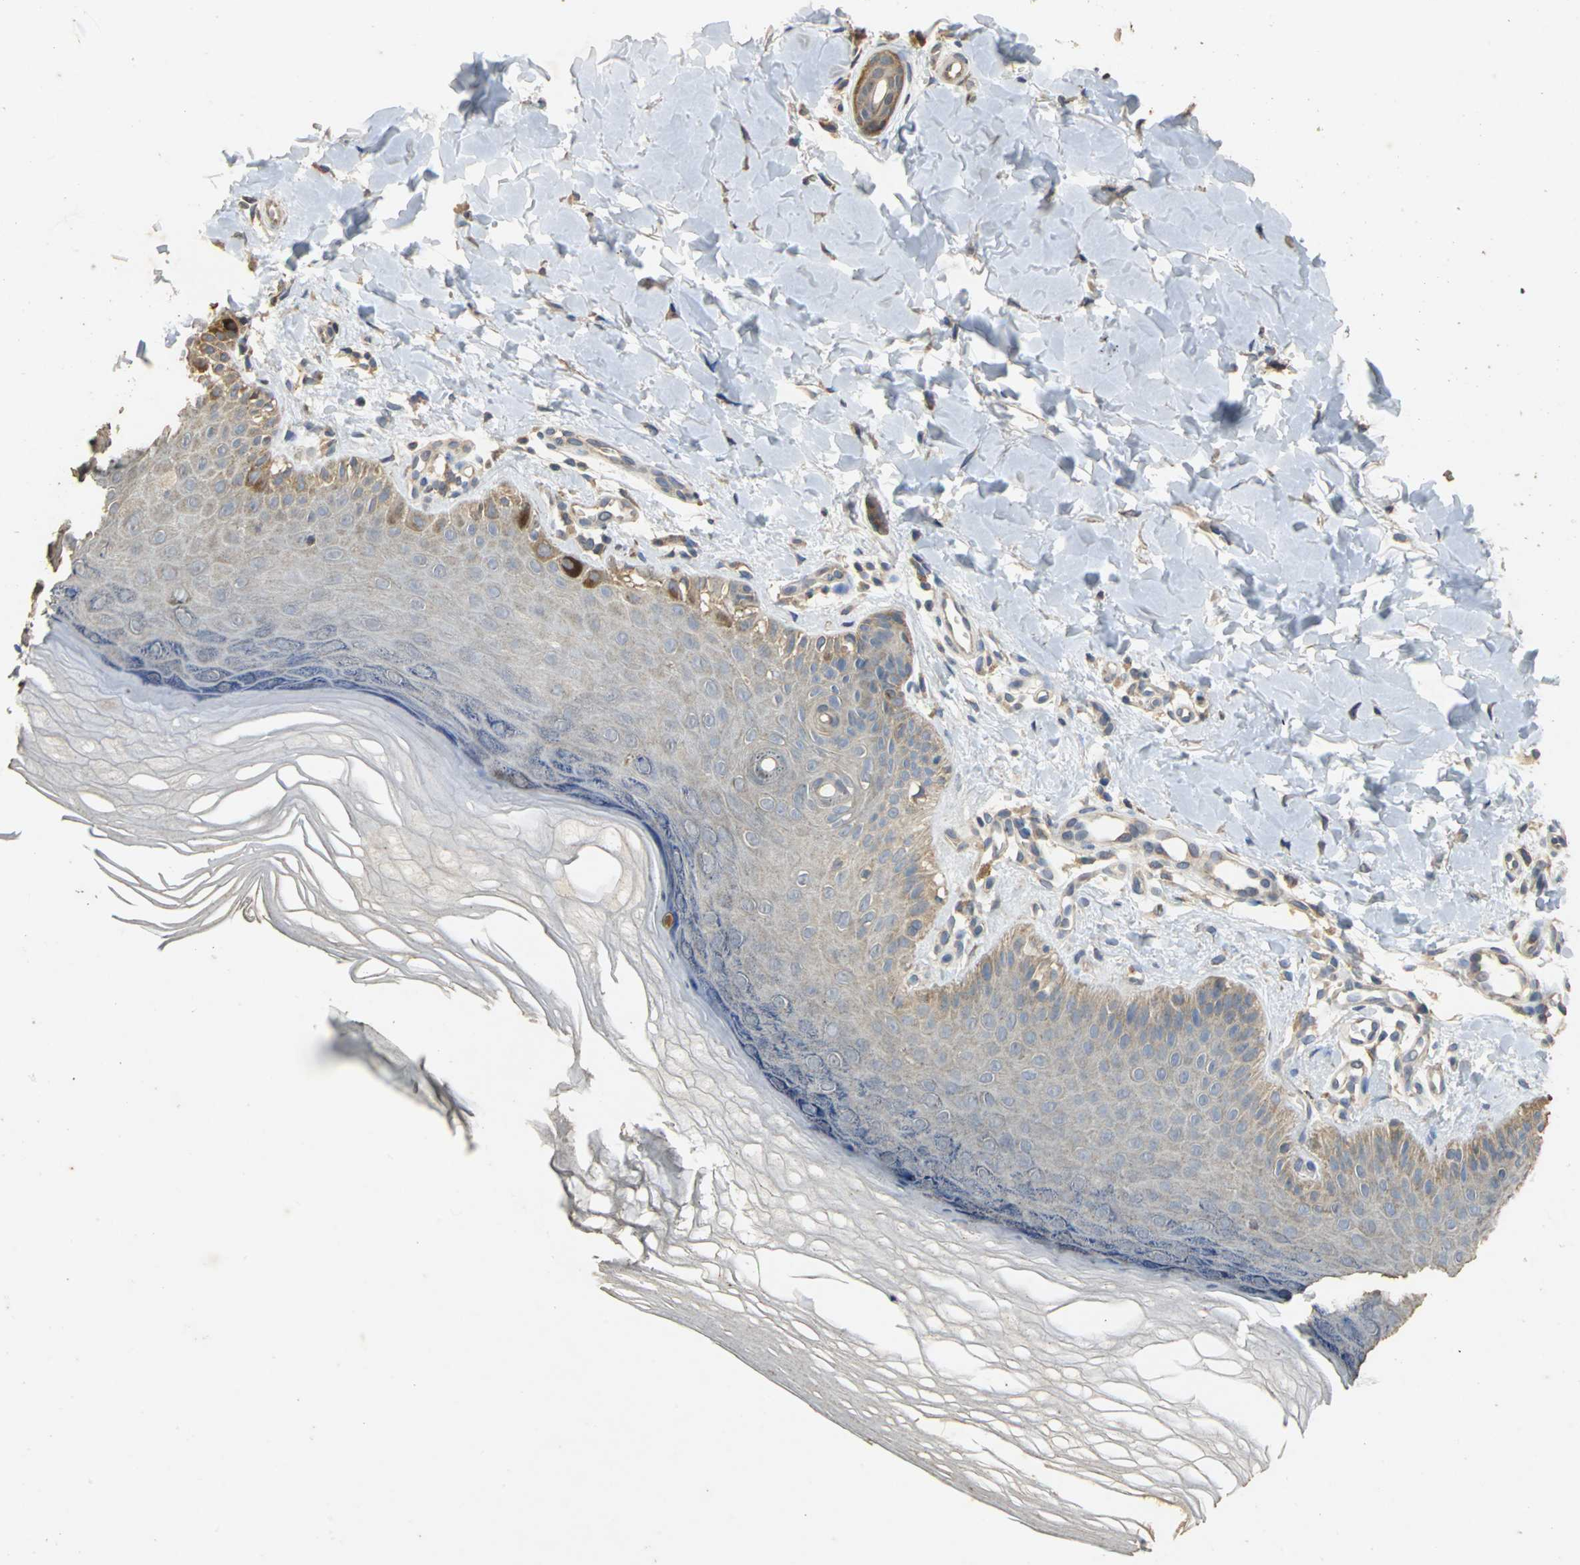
{"staining": {"intensity": "weak", "quantity": ">75%", "location": "cytoplasmic/membranous"}, "tissue": "skin", "cell_type": "Fibroblasts", "image_type": "normal", "snomed": [{"axis": "morphology", "description": "Normal tissue, NOS"}, {"axis": "topography", "description": "Skin"}], "caption": "Protein expression by IHC displays weak cytoplasmic/membranous positivity in about >75% of fibroblasts in normal skin.", "gene": "ACSL4", "patient": {"sex": "male", "age": 26}}